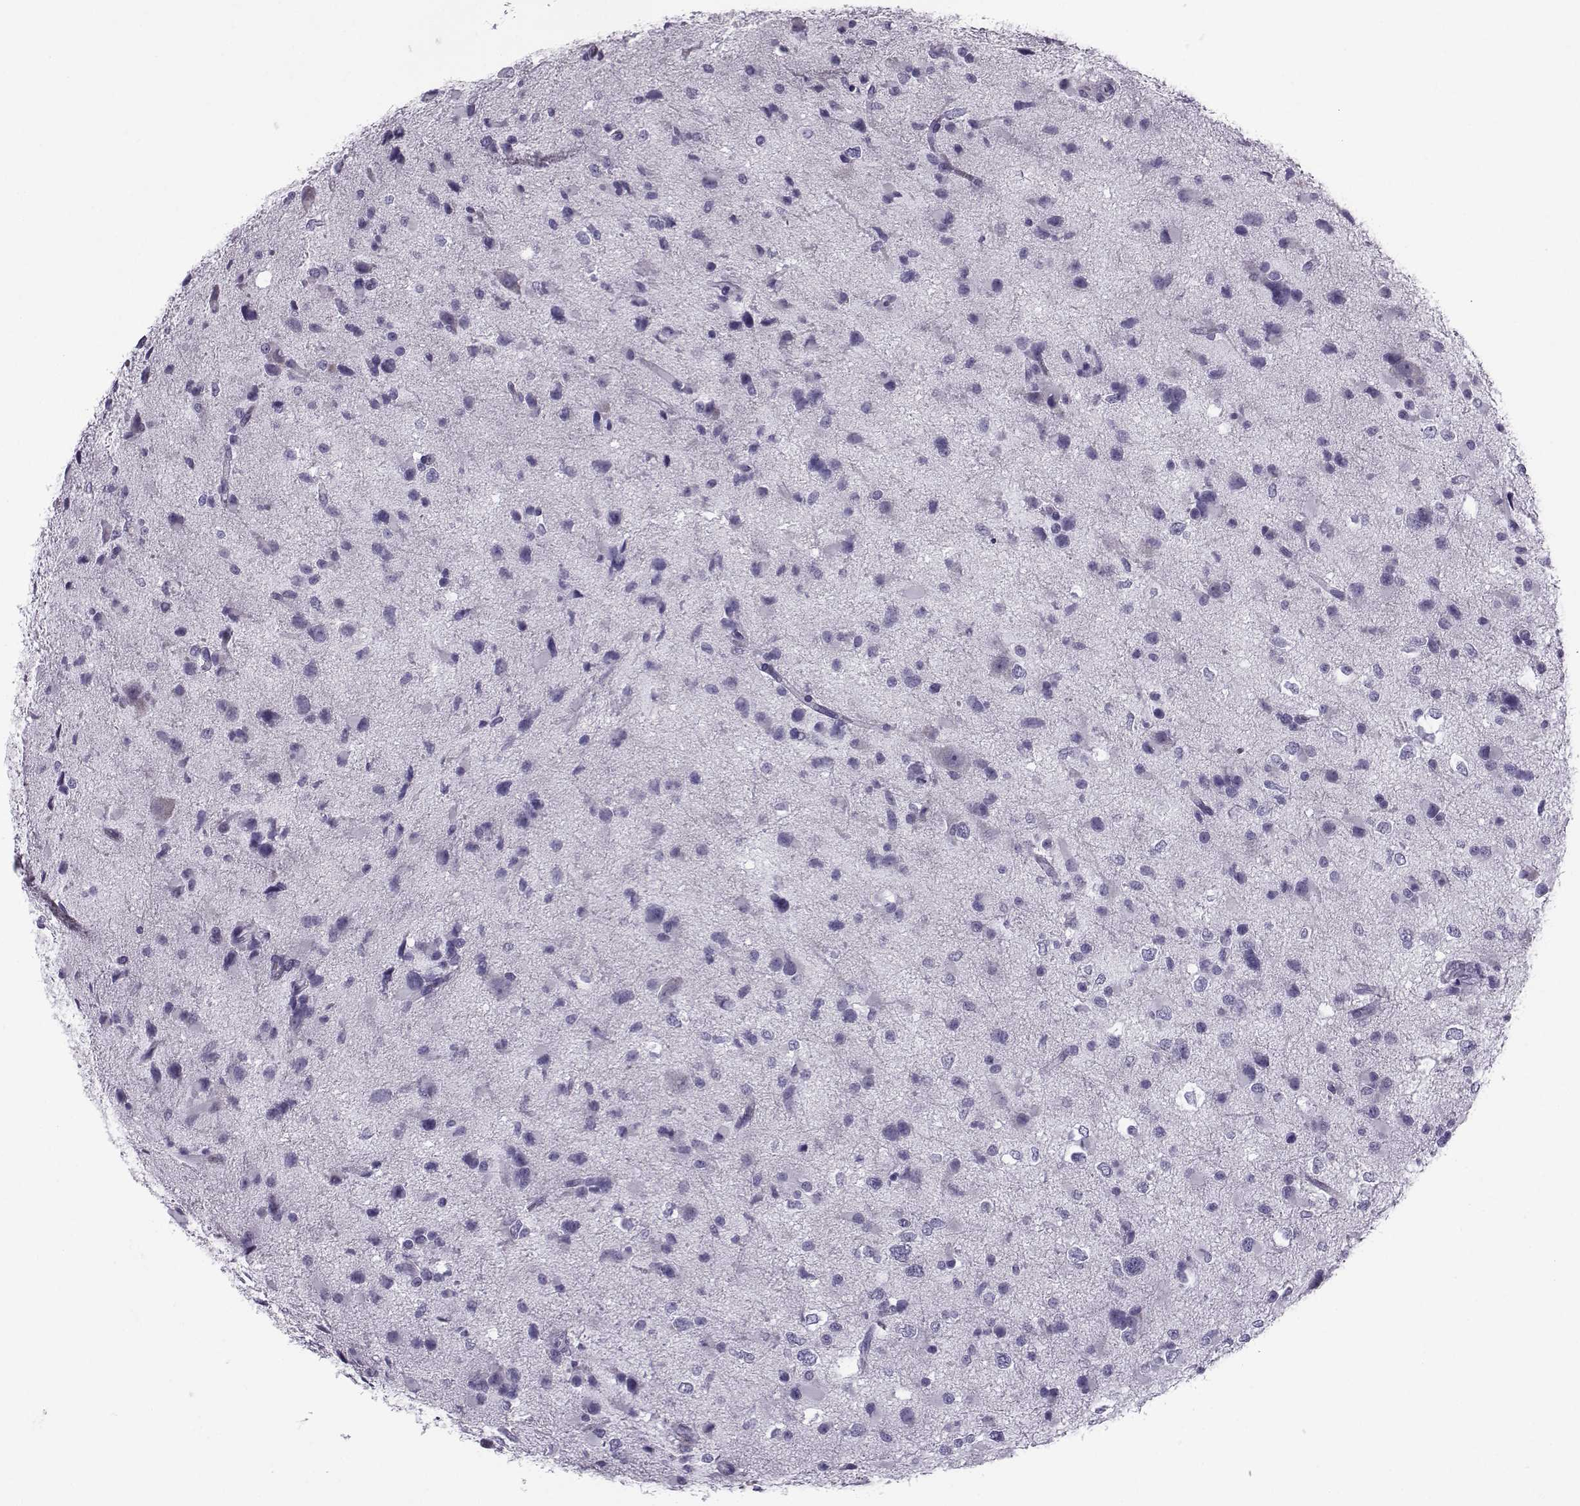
{"staining": {"intensity": "negative", "quantity": "none", "location": "none"}, "tissue": "glioma", "cell_type": "Tumor cells", "image_type": "cancer", "snomed": [{"axis": "morphology", "description": "Glioma, malignant, Low grade"}, {"axis": "topography", "description": "Brain"}], "caption": "High magnification brightfield microscopy of low-grade glioma (malignant) stained with DAB (3,3'-diaminobenzidine) (brown) and counterstained with hematoxylin (blue): tumor cells show no significant expression. (Immunohistochemistry (ihc), brightfield microscopy, high magnification).", "gene": "OIP5", "patient": {"sex": "female", "age": 32}}